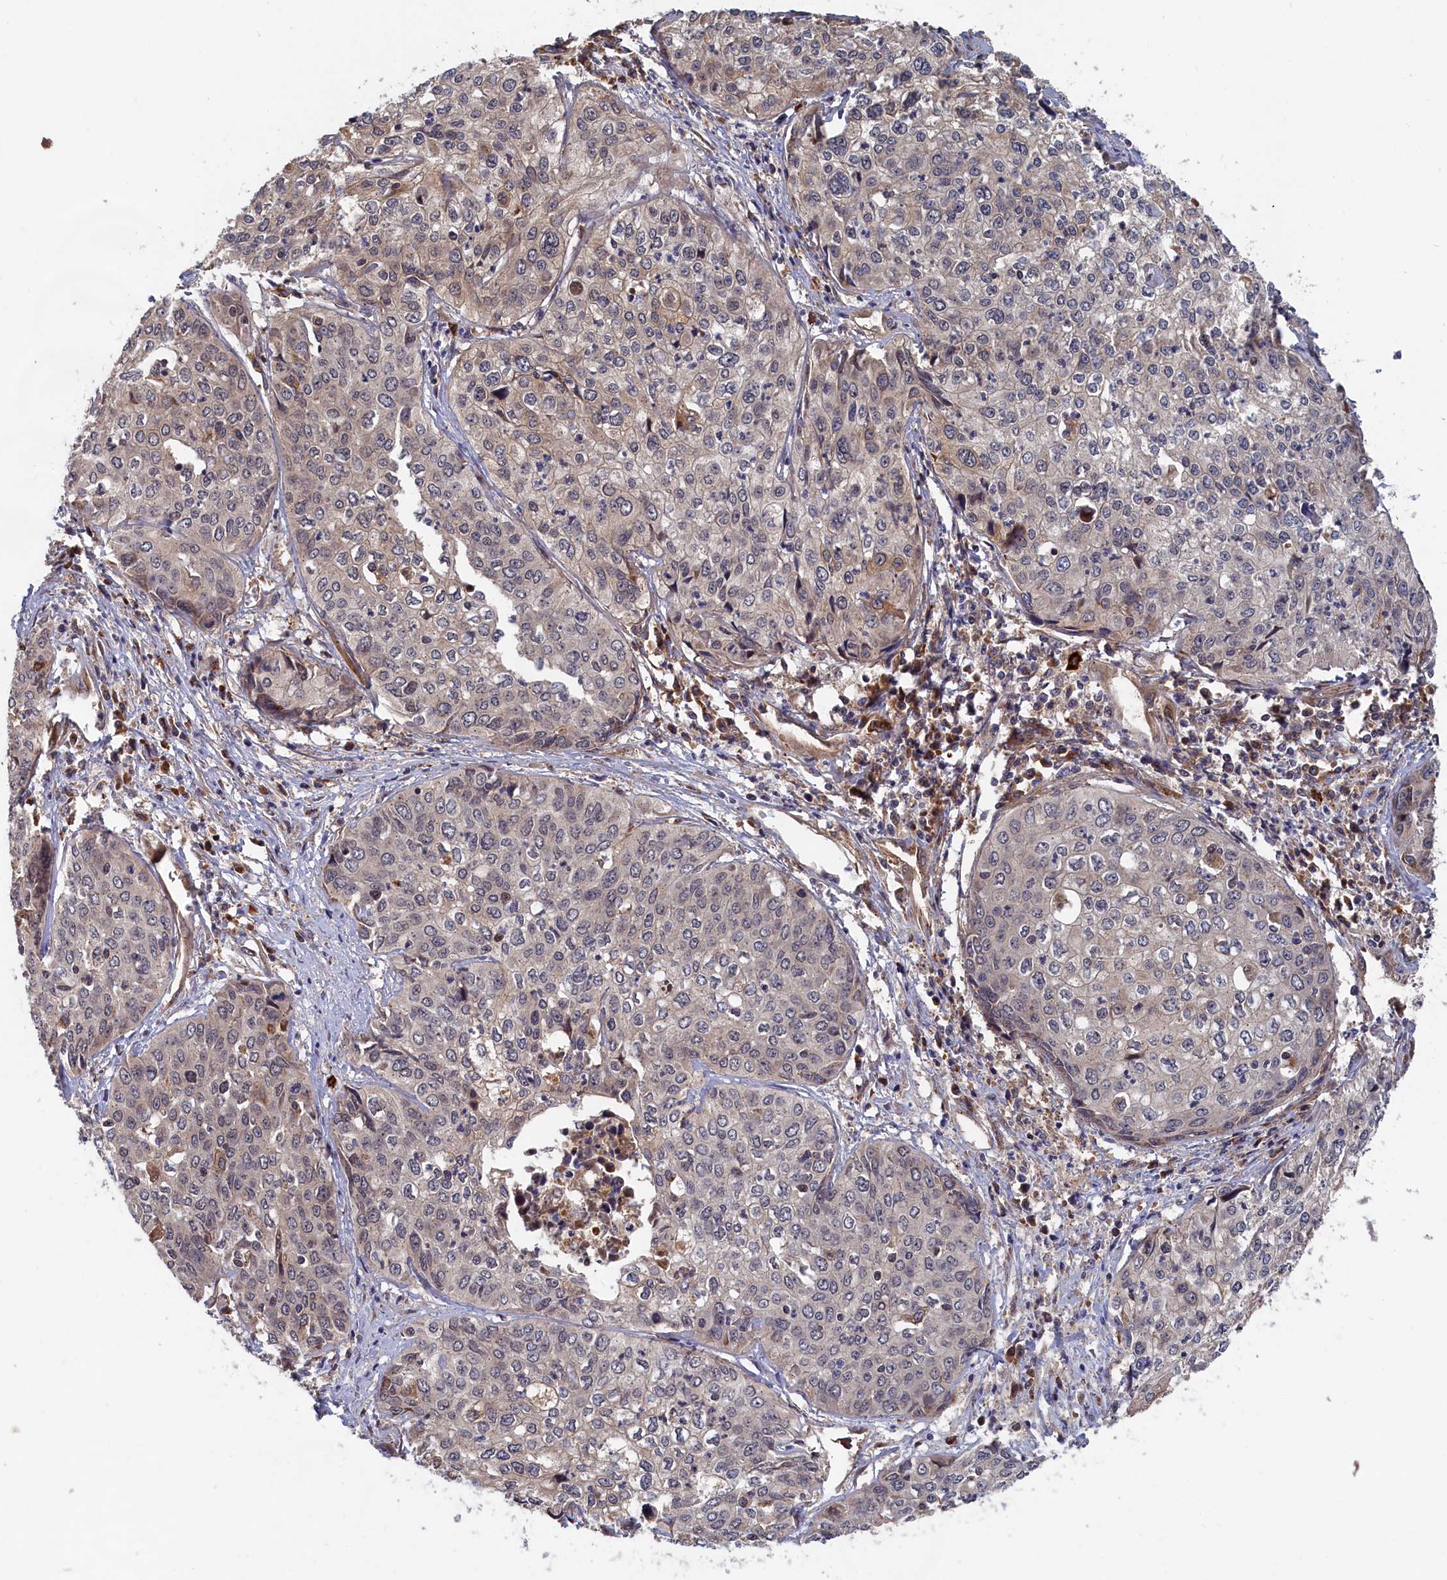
{"staining": {"intensity": "weak", "quantity": "<25%", "location": "cytoplasmic/membranous"}, "tissue": "cervical cancer", "cell_type": "Tumor cells", "image_type": "cancer", "snomed": [{"axis": "morphology", "description": "Squamous cell carcinoma, NOS"}, {"axis": "topography", "description": "Cervix"}], "caption": "High magnification brightfield microscopy of cervical cancer (squamous cell carcinoma) stained with DAB (brown) and counterstained with hematoxylin (blue): tumor cells show no significant expression.", "gene": "TRAPPC2L", "patient": {"sex": "female", "age": 31}}